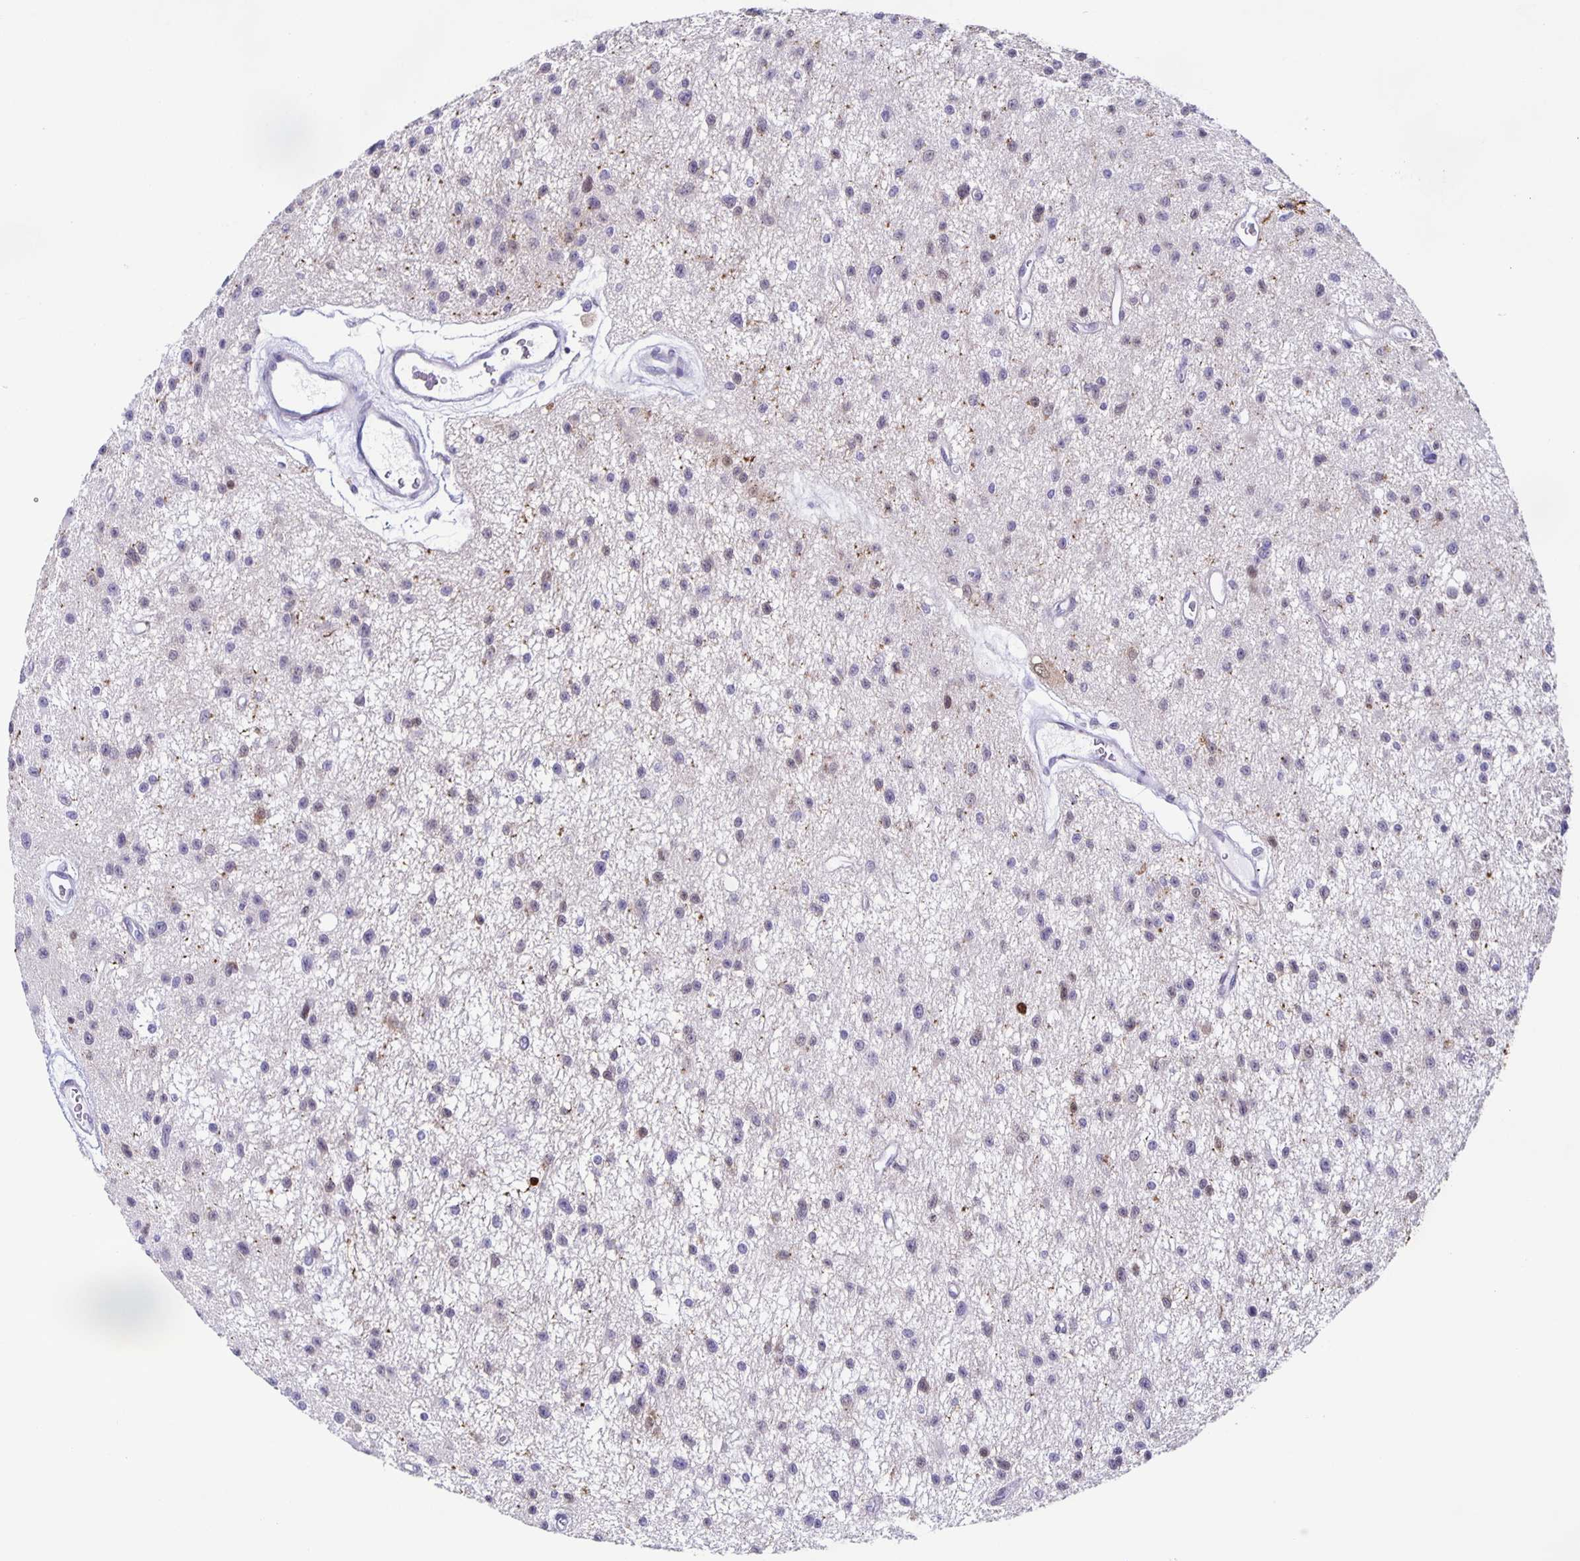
{"staining": {"intensity": "negative", "quantity": "none", "location": "none"}, "tissue": "glioma", "cell_type": "Tumor cells", "image_type": "cancer", "snomed": [{"axis": "morphology", "description": "Glioma, malignant, Low grade"}, {"axis": "topography", "description": "Brain"}], "caption": "High power microscopy photomicrograph of an immunohistochemistry photomicrograph of malignant glioma (low-grade), revealing no significant expression in tumor cells. The staining is performed using DAB brown chromogen with nuclei counter-stained in using hematoxylin.", "gene": "TPPP", "patient": {"sex": "male", "age": 43}}